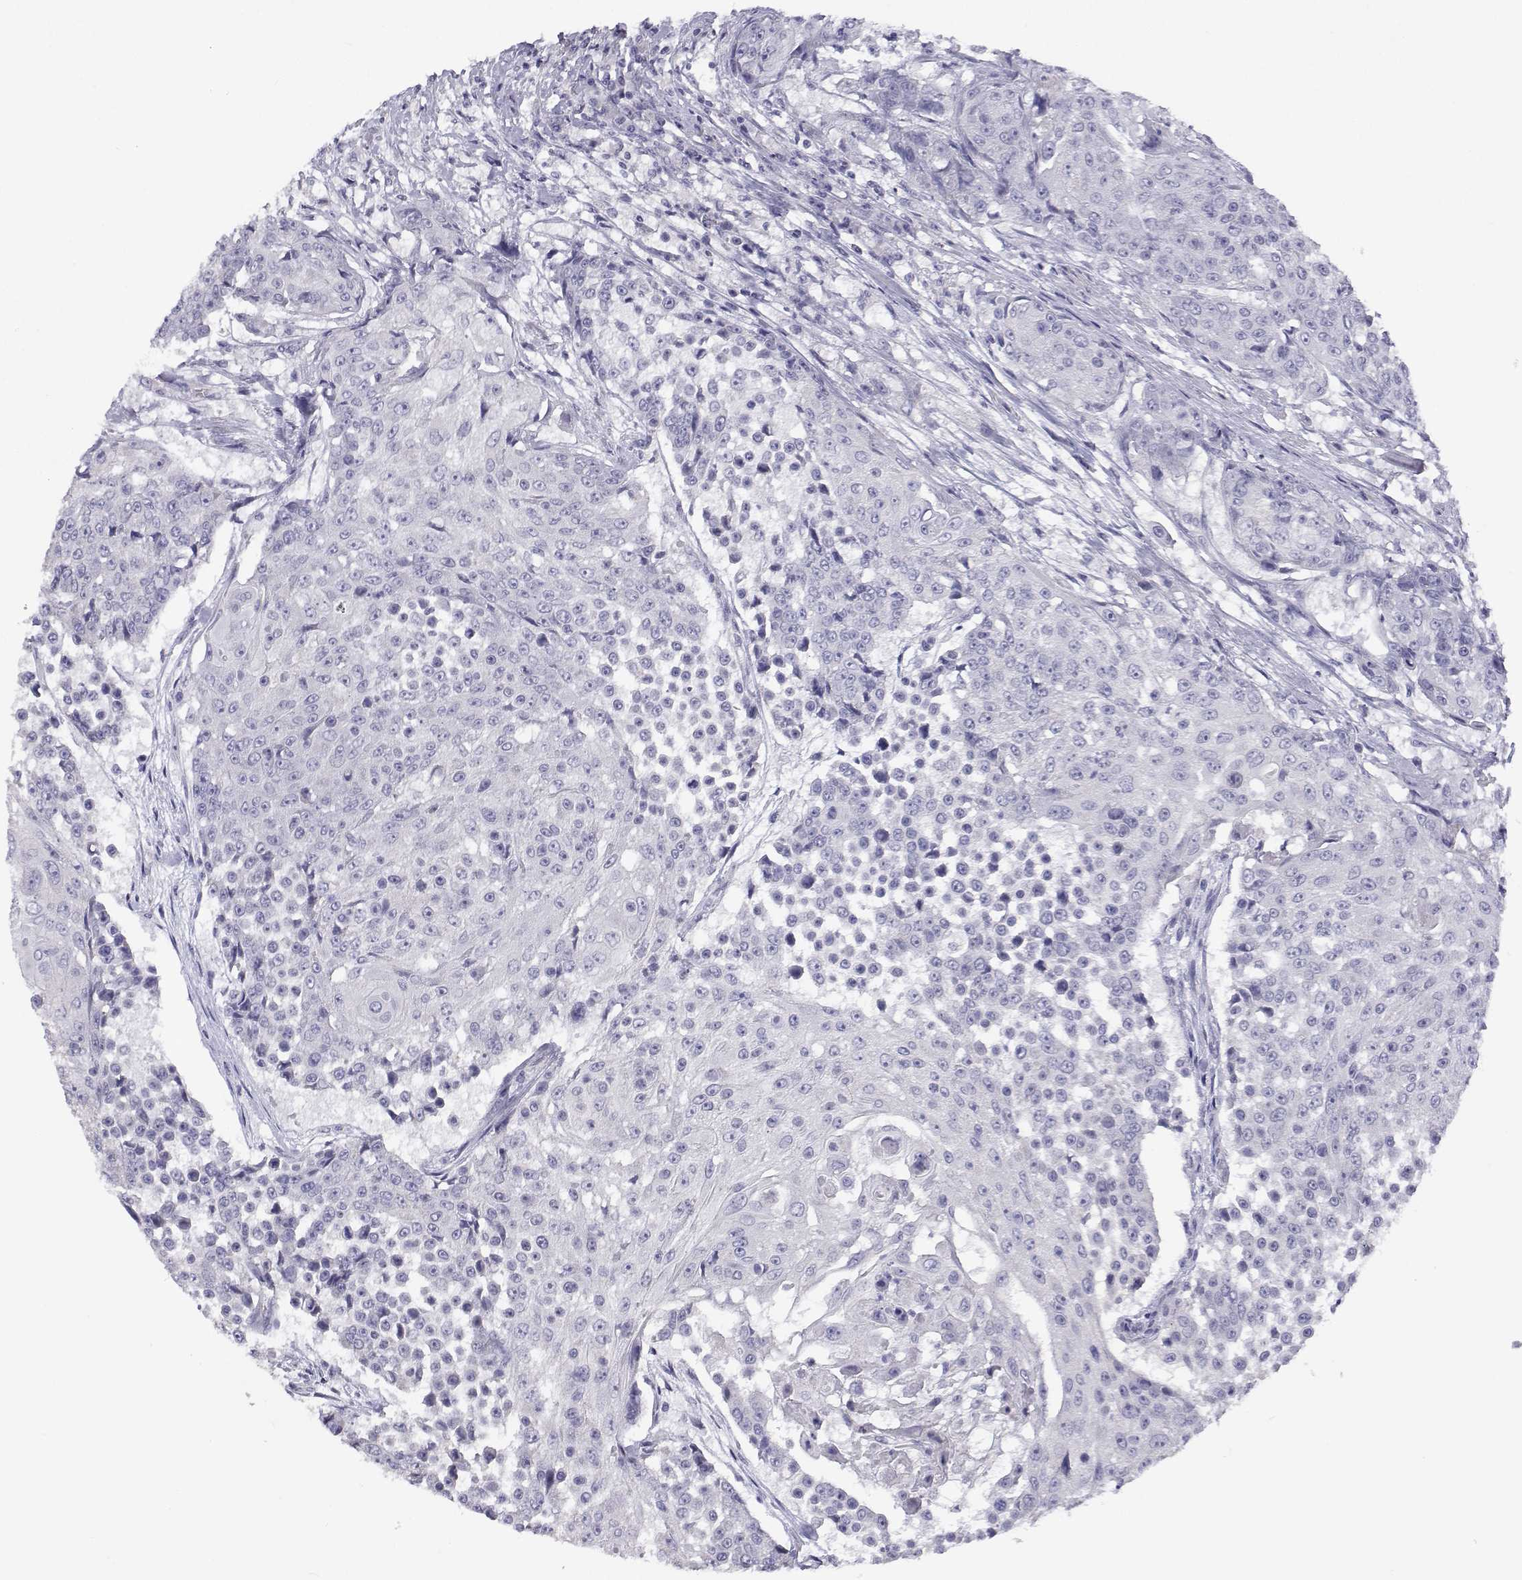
{"staining": {"intensity": "negative", "quantity": "none", "location": "none"}, "tissue": "urothelial cancer", "cell_type": "Tumor cells", "image_type": "cancer", "snomed": [{"axis": "morphology", "description": "Urothelial carcinoma, High grade"}, {"axis": "topography", "description": "Urinary bladder"}], "caption": "DAB (3,3'-diaminobenzidine) immunohistochemical staining of high-grade urothelial carcinoma shows no significant positivity in tumor cells. (Immunohistochemistry, brightfield microscopy, high magnification).", "gene": "ANKRD65", "patient": {"sex": "female", "age": 63}}